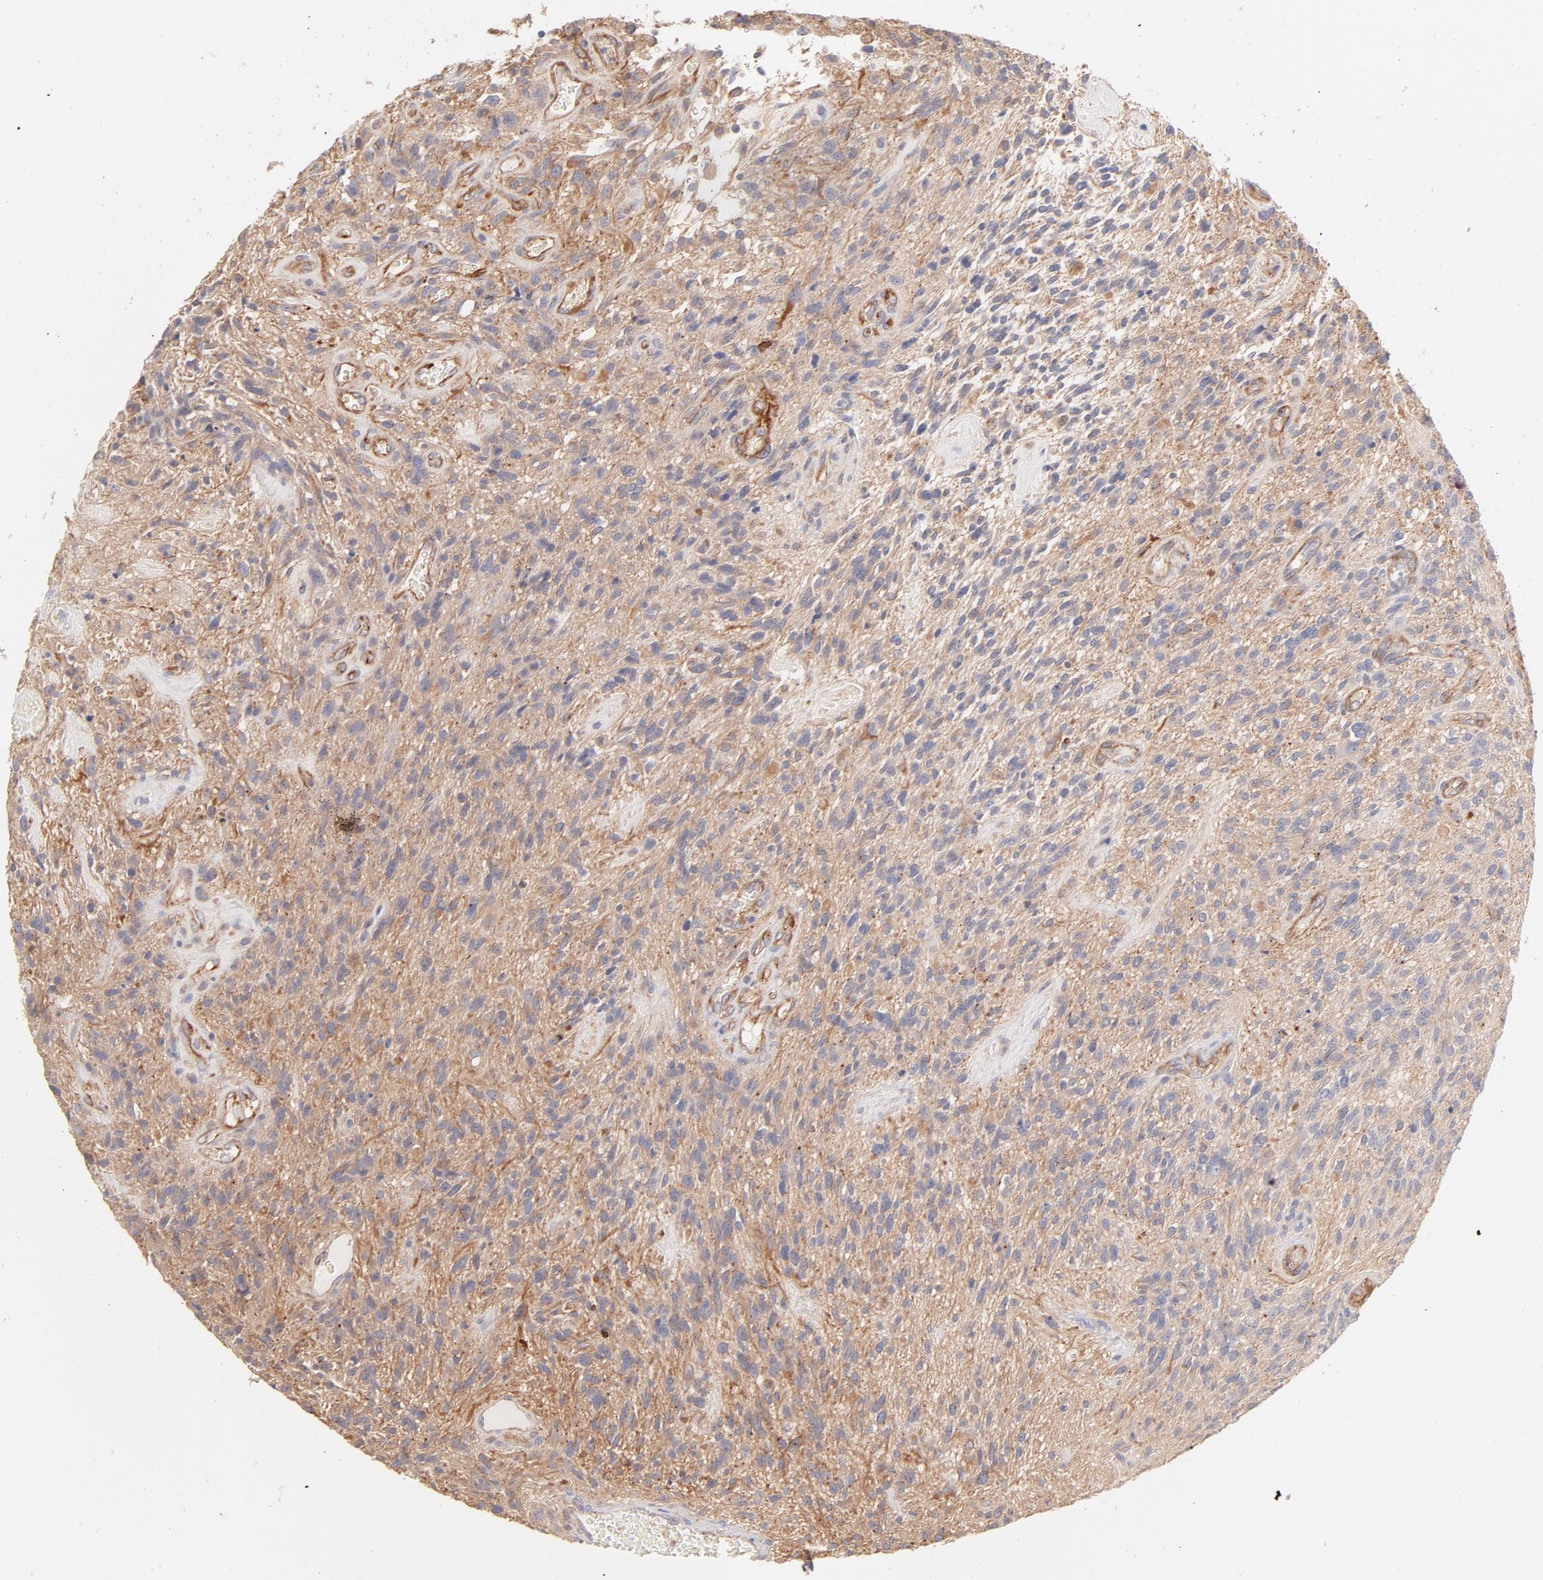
{"staining": {"intensity": "weak", "quantity": ">75%", "location": "cytoplasmic/membranous"}, "tissue": "glioma", "cell_type": "Tumor cells", "image_type": "cancer", "snomed": [{"axis": "morphology", "description": "Normal tissue, NOS"}, {"axis": "morphology", "description": "Glioma, malignant, High grade"}, {"axis": "topography", "description": "Cerebral cortex"}], "caption": "Immunohistochemical staining of human glioma exhibits low levels of weak cytoplasmic/membranous expression in approximately >75% of tumor cells.", "gene": "LDLRAP1", "patient": {"sex": "male", "age": 75}}